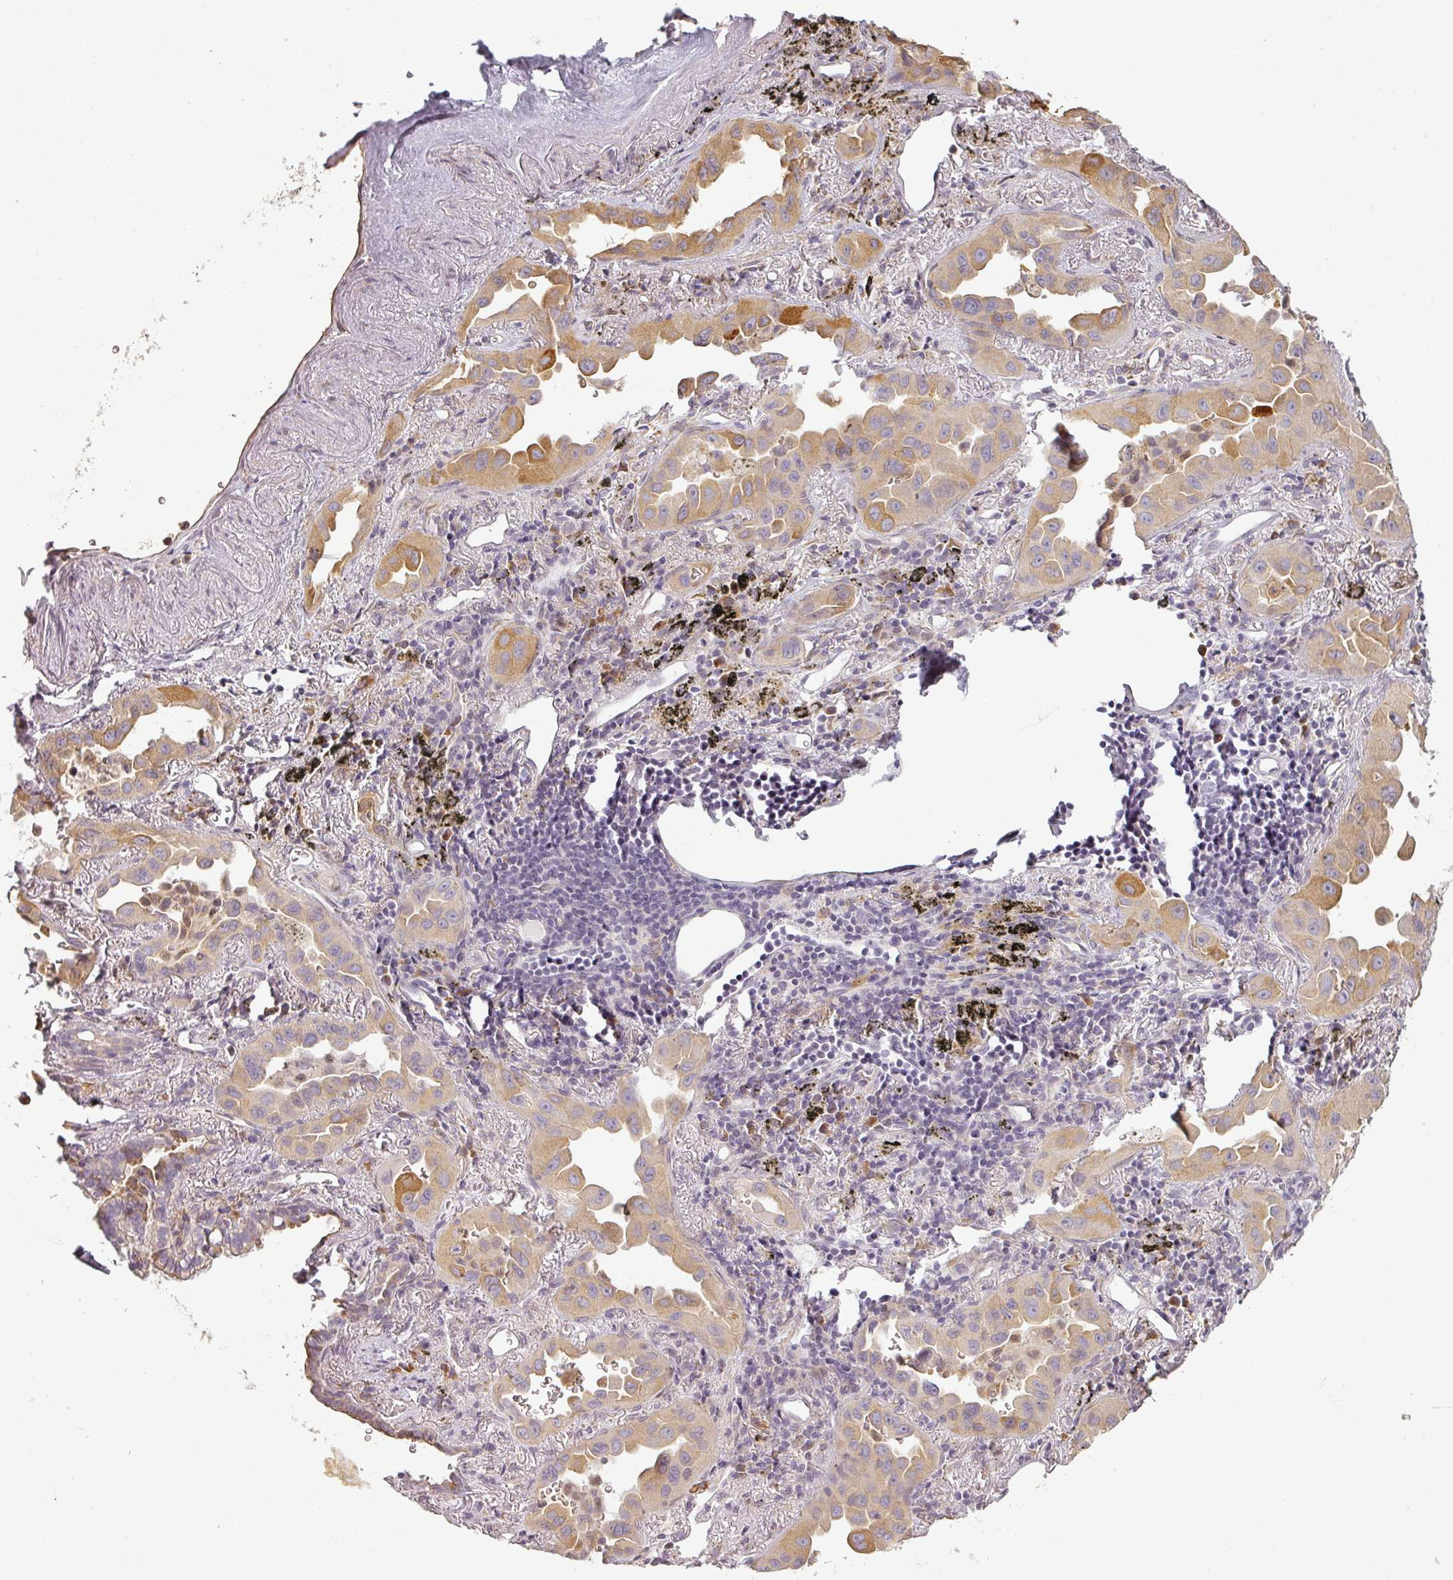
{"staining": {"intensity": "moderate", "quantity": "25%-75%", "location": "cytoplasmic/membranous"}, "tissue": "lung cancer", "cell_type": "Tumor cells", "image_type": "cancer", "snomed": [{"axis": "morphology", "description": "Adenocarcinoma, NOS"}, {"axis": "topography", "description": "Lung"}], "caption": "Protein staining of lung cancer tissue demonstrates moderate cytoplasmic/membranous positivity in approximately 25%-75% of tumor cells.", "gene": "CCDC144A", "patient": {"sex": "male", "age": 68}}